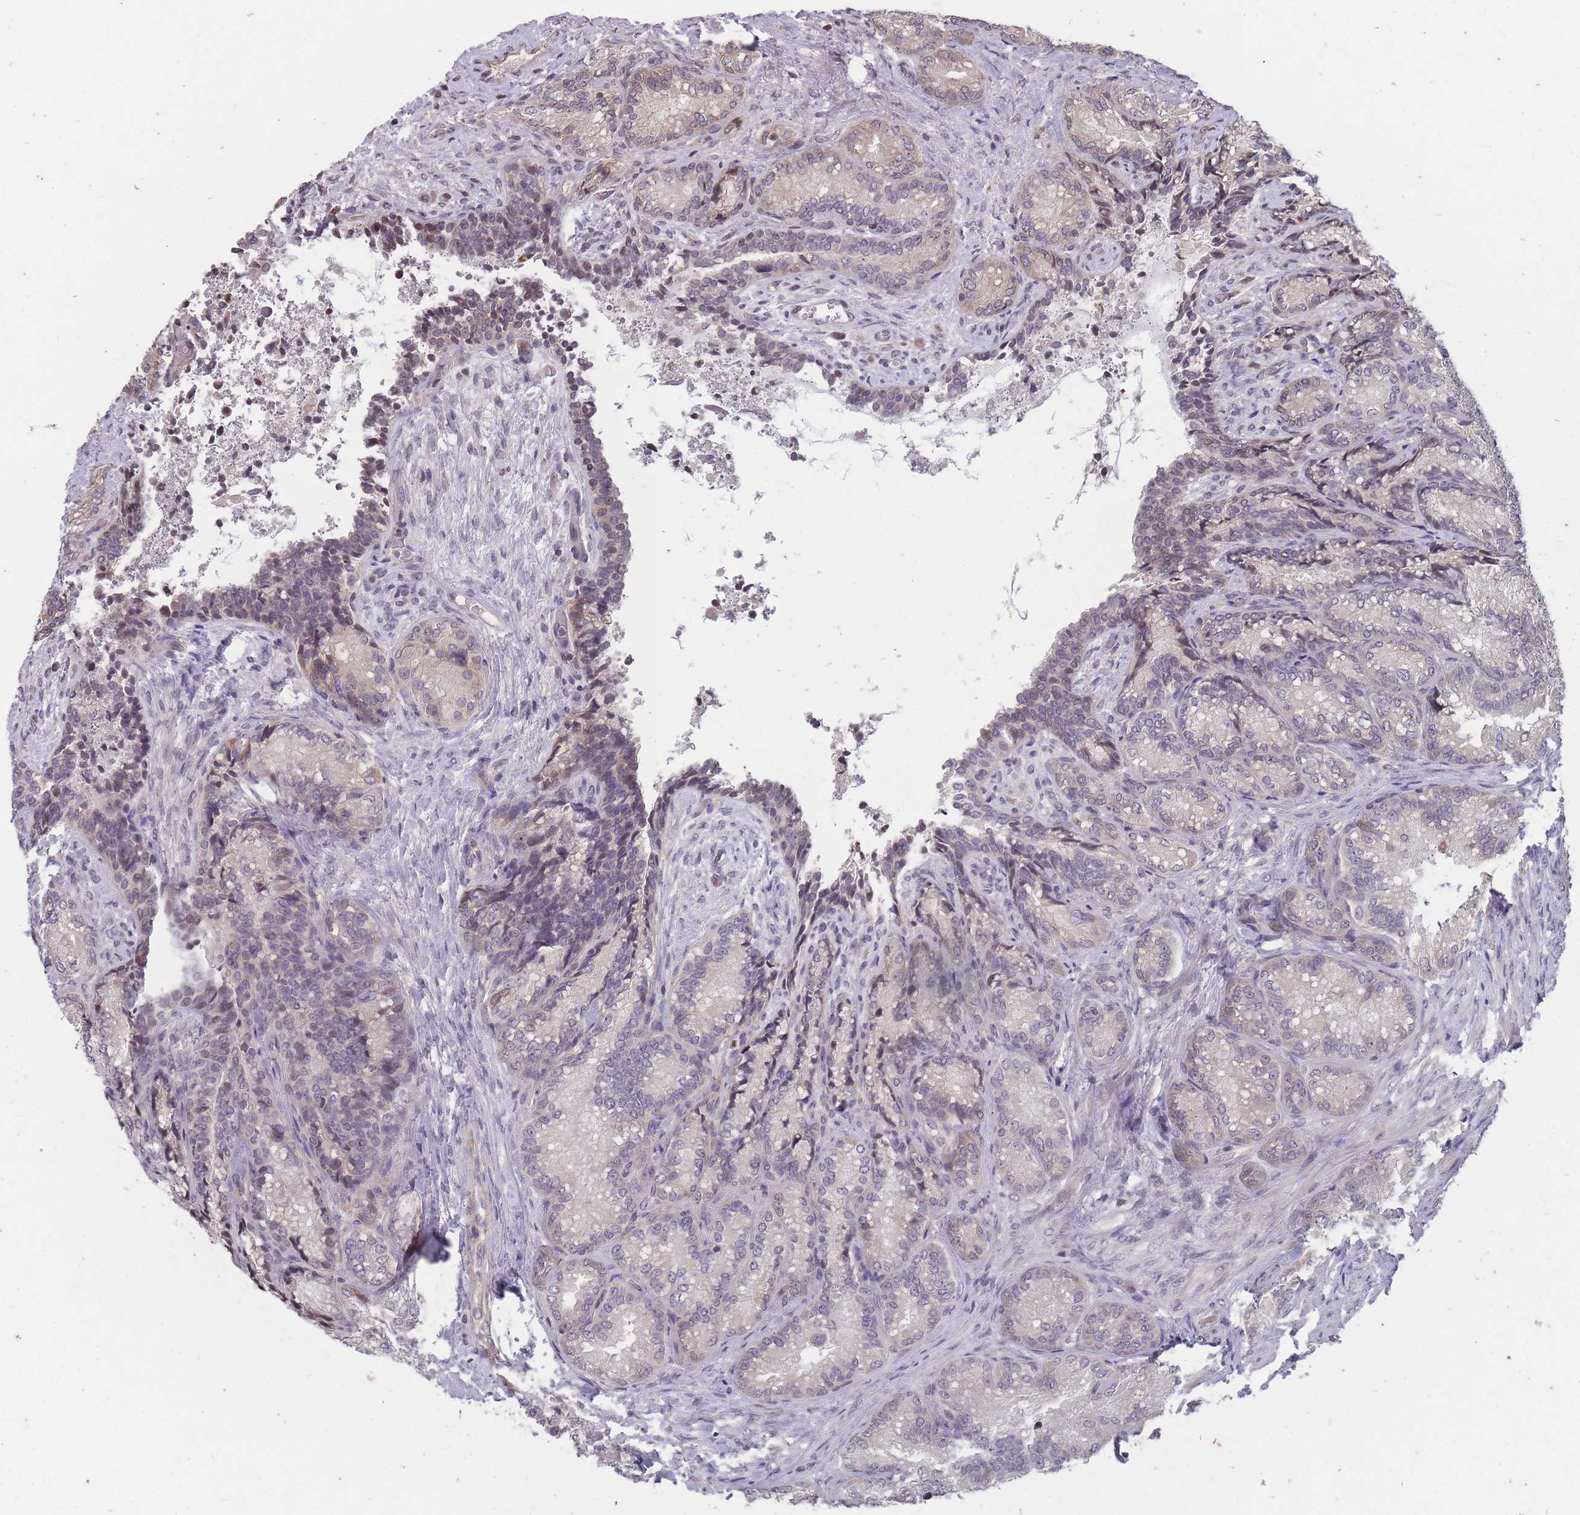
{"staining": {"intensity": "weak", "quantity": "<25%", "location": "cytoplasmic/membranous,nuclear"}, "tissue": "seminal vesicle", "cell_type": "Glandular cells", "image_type": "normal", "snomed": [{"axis": "morphology", "description": "Normal tissue, NOS"}, {"axis": "topography", "description": "Seminal veicle"}], "caption": "IHC of benign seminal vesicle shows no positivity in glandular cells.", "gene": "GGT5", "patient": {"sex": "male", "age": 58}}